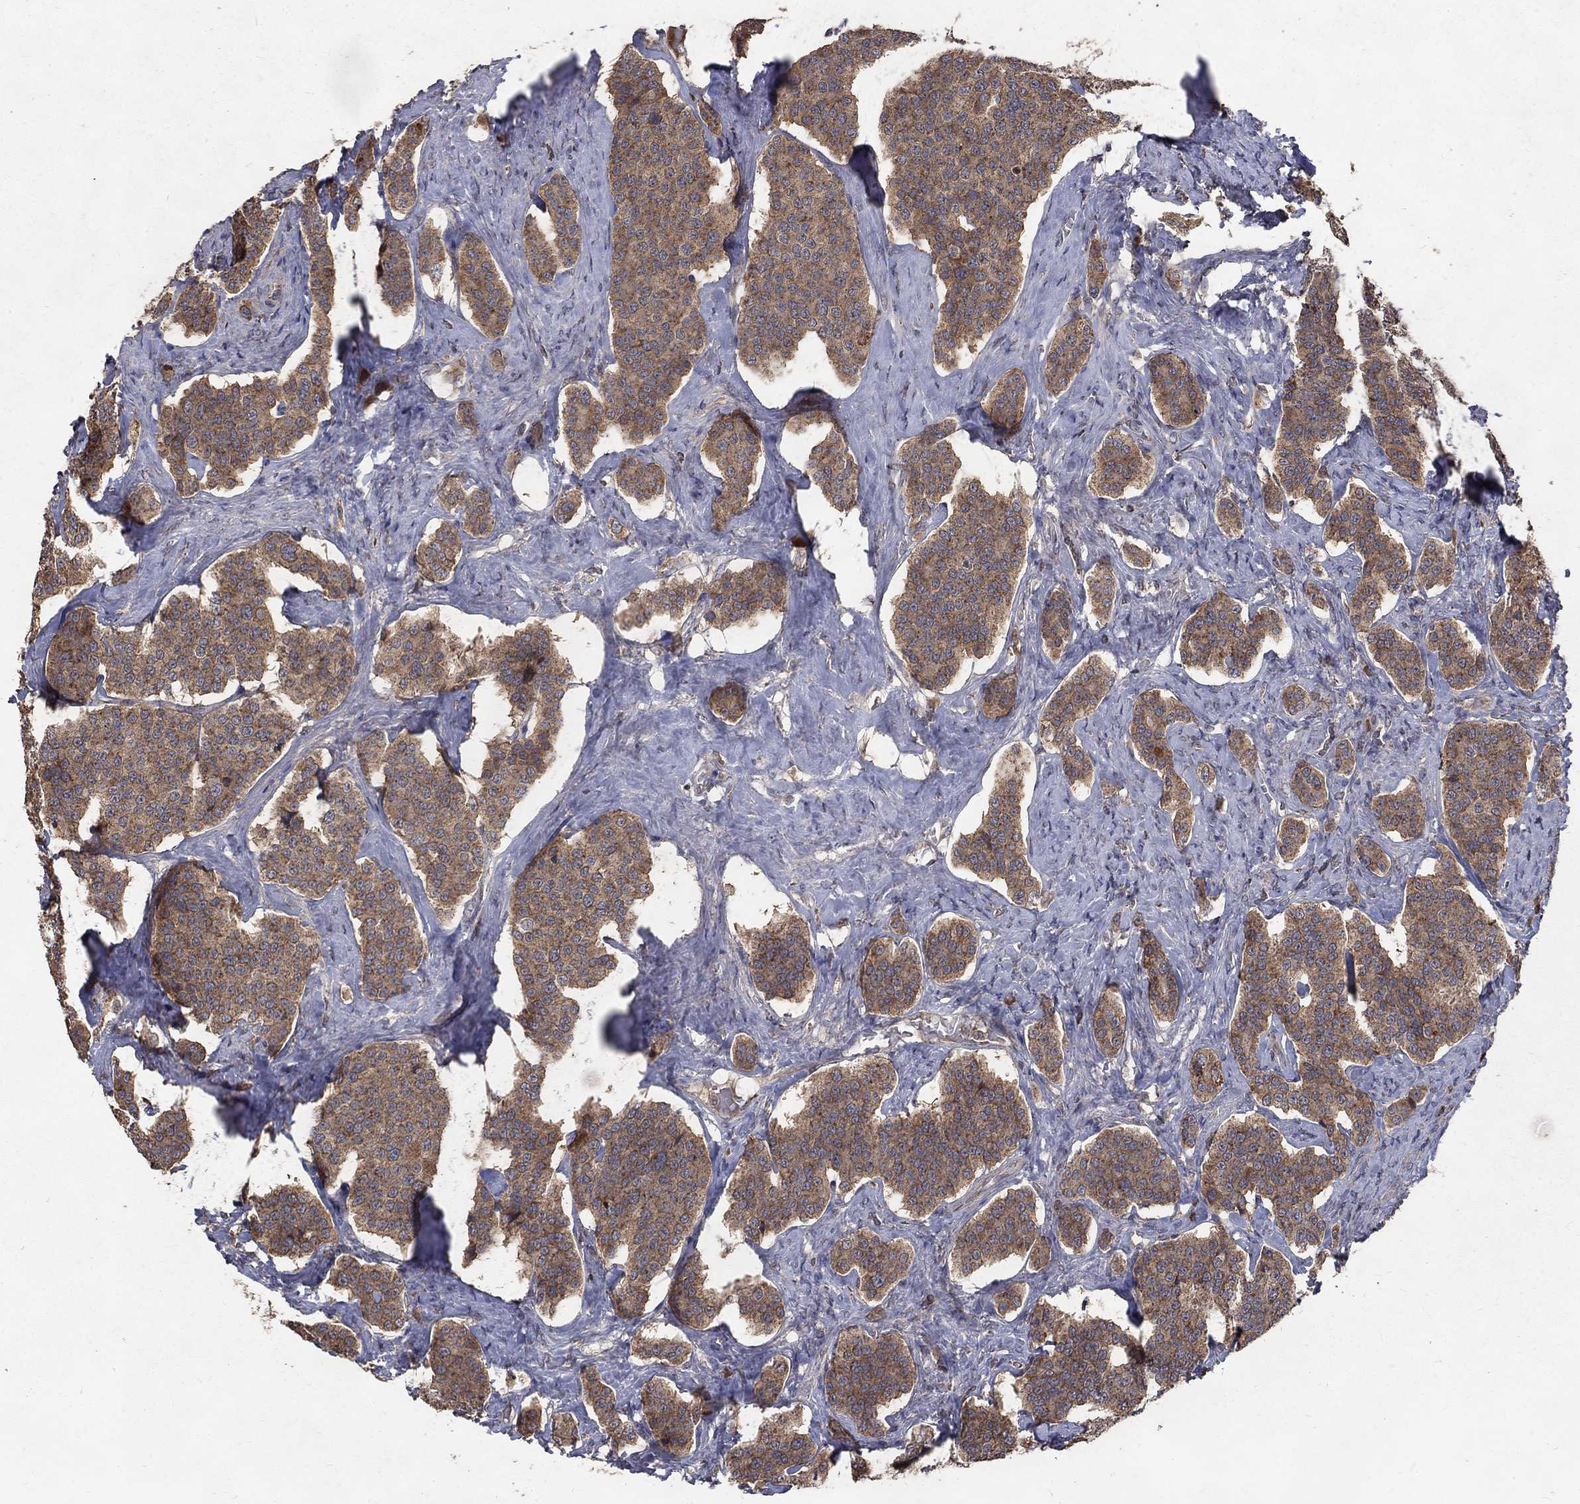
{"staining": {"intensity": "moderate", "quantity": ">75%", "location": "cytoplasmic/membranous"}, "tissue": "carcinoid", "cell_type": "Tumor cells", "image_type": "cancer", "snomed": [{"axis": "morphology", "description": "Carcinoid, malignant, NOS"}, {"axis": "topography", "description": "Small intestine"}], "caption": "Carcinoid stained for a protein shows moderate cytoplasmic/membranous positivity in tumor cells.", "gene": "C17orf75", "patient": {"sex": "female", "age": 58}}